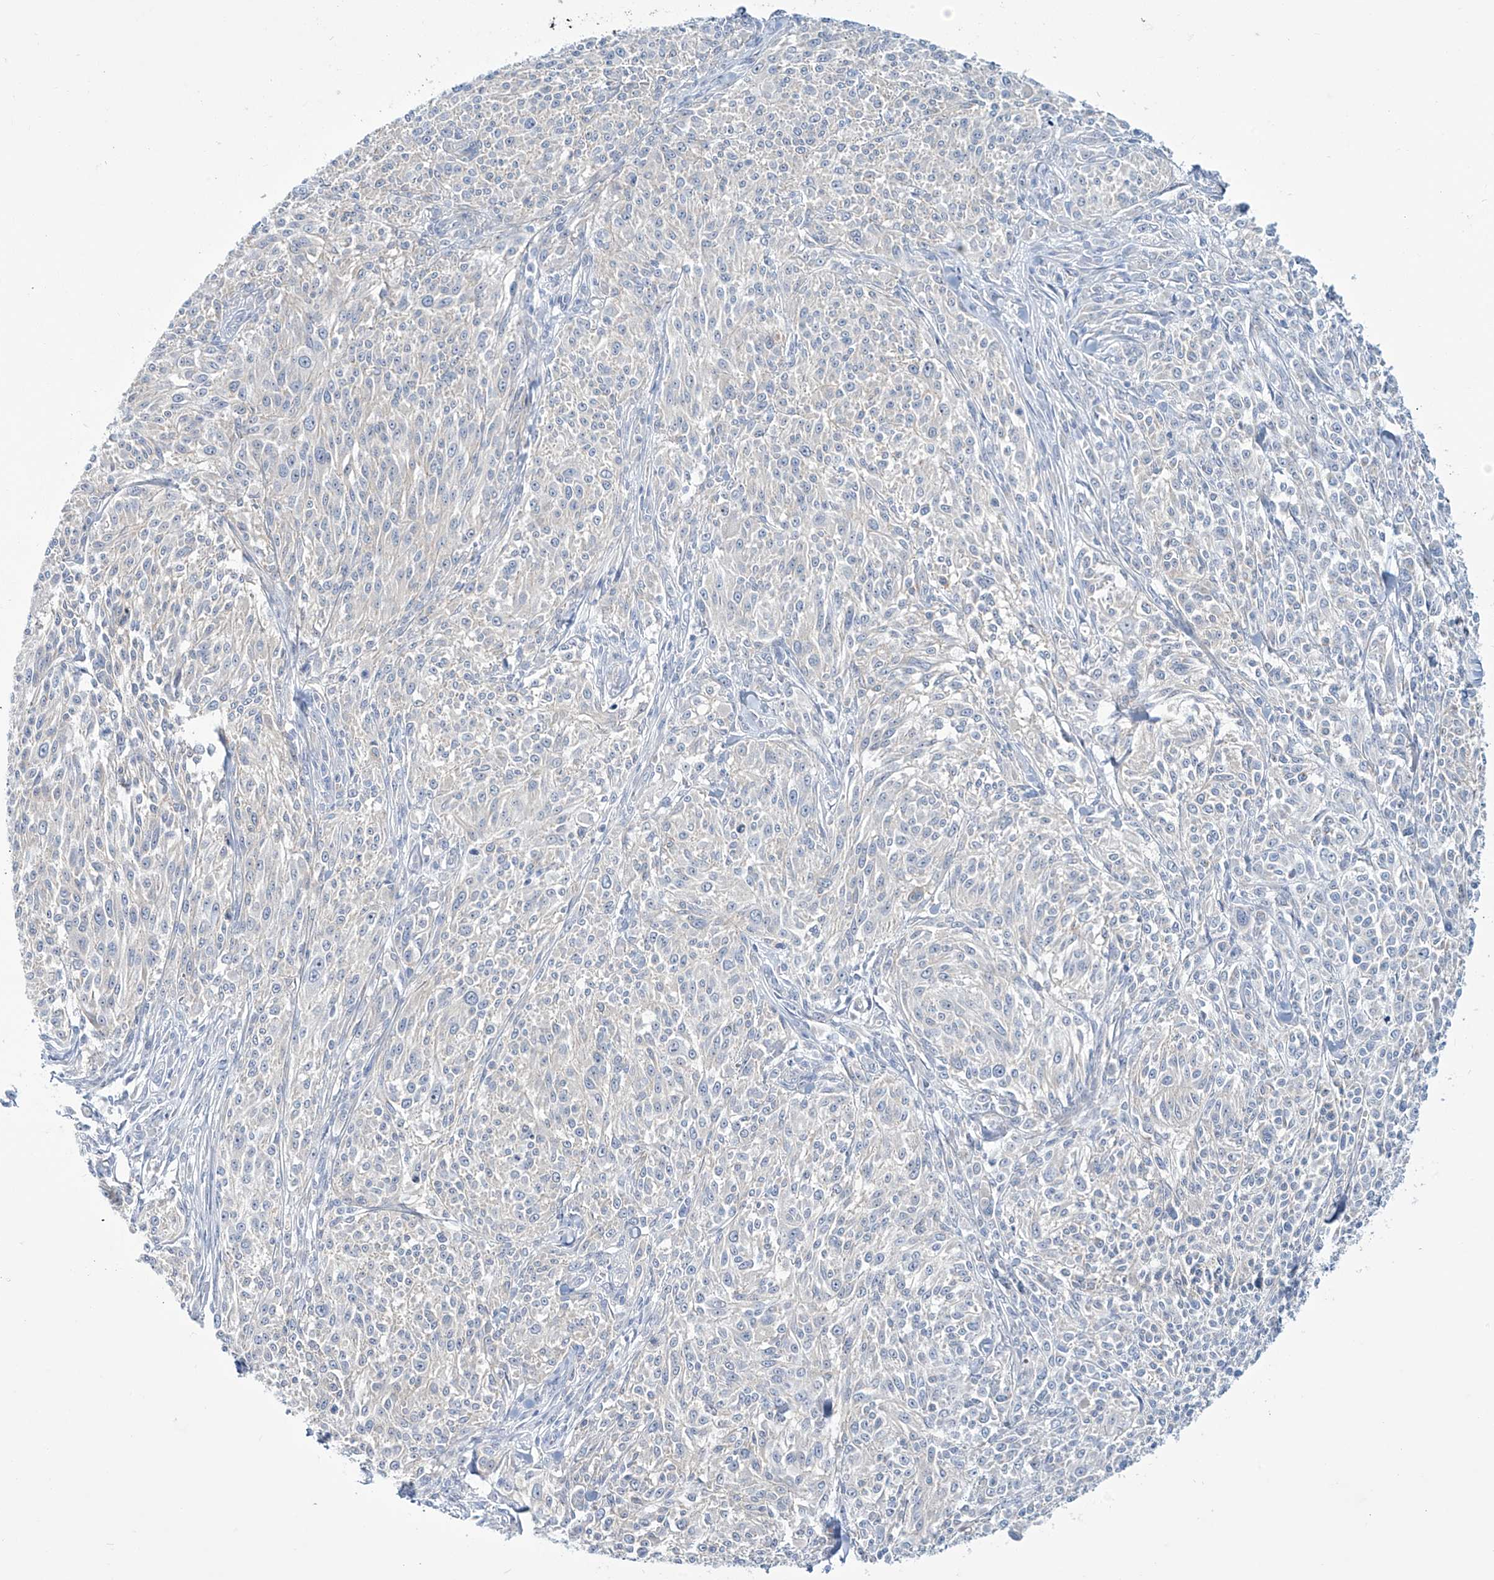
{"staining": {"intensity": "negative", "quantity": "none", "location": "none"}, "tissue": "melanoma", "cell_type": "Tumor cells", "image_type": "cancer", "snomed": [{"axis": "morphology", "description": "Malignant melanoma, NOS"}, {"axis": "topography", "description": "Skin of trunk"}], "caption": "Immunohistochemical staining of malignant melanoma reveals no significant expression in tumor cells.", "gene": "TRIM60", "patient": {"sex": "male", "age": 71}}